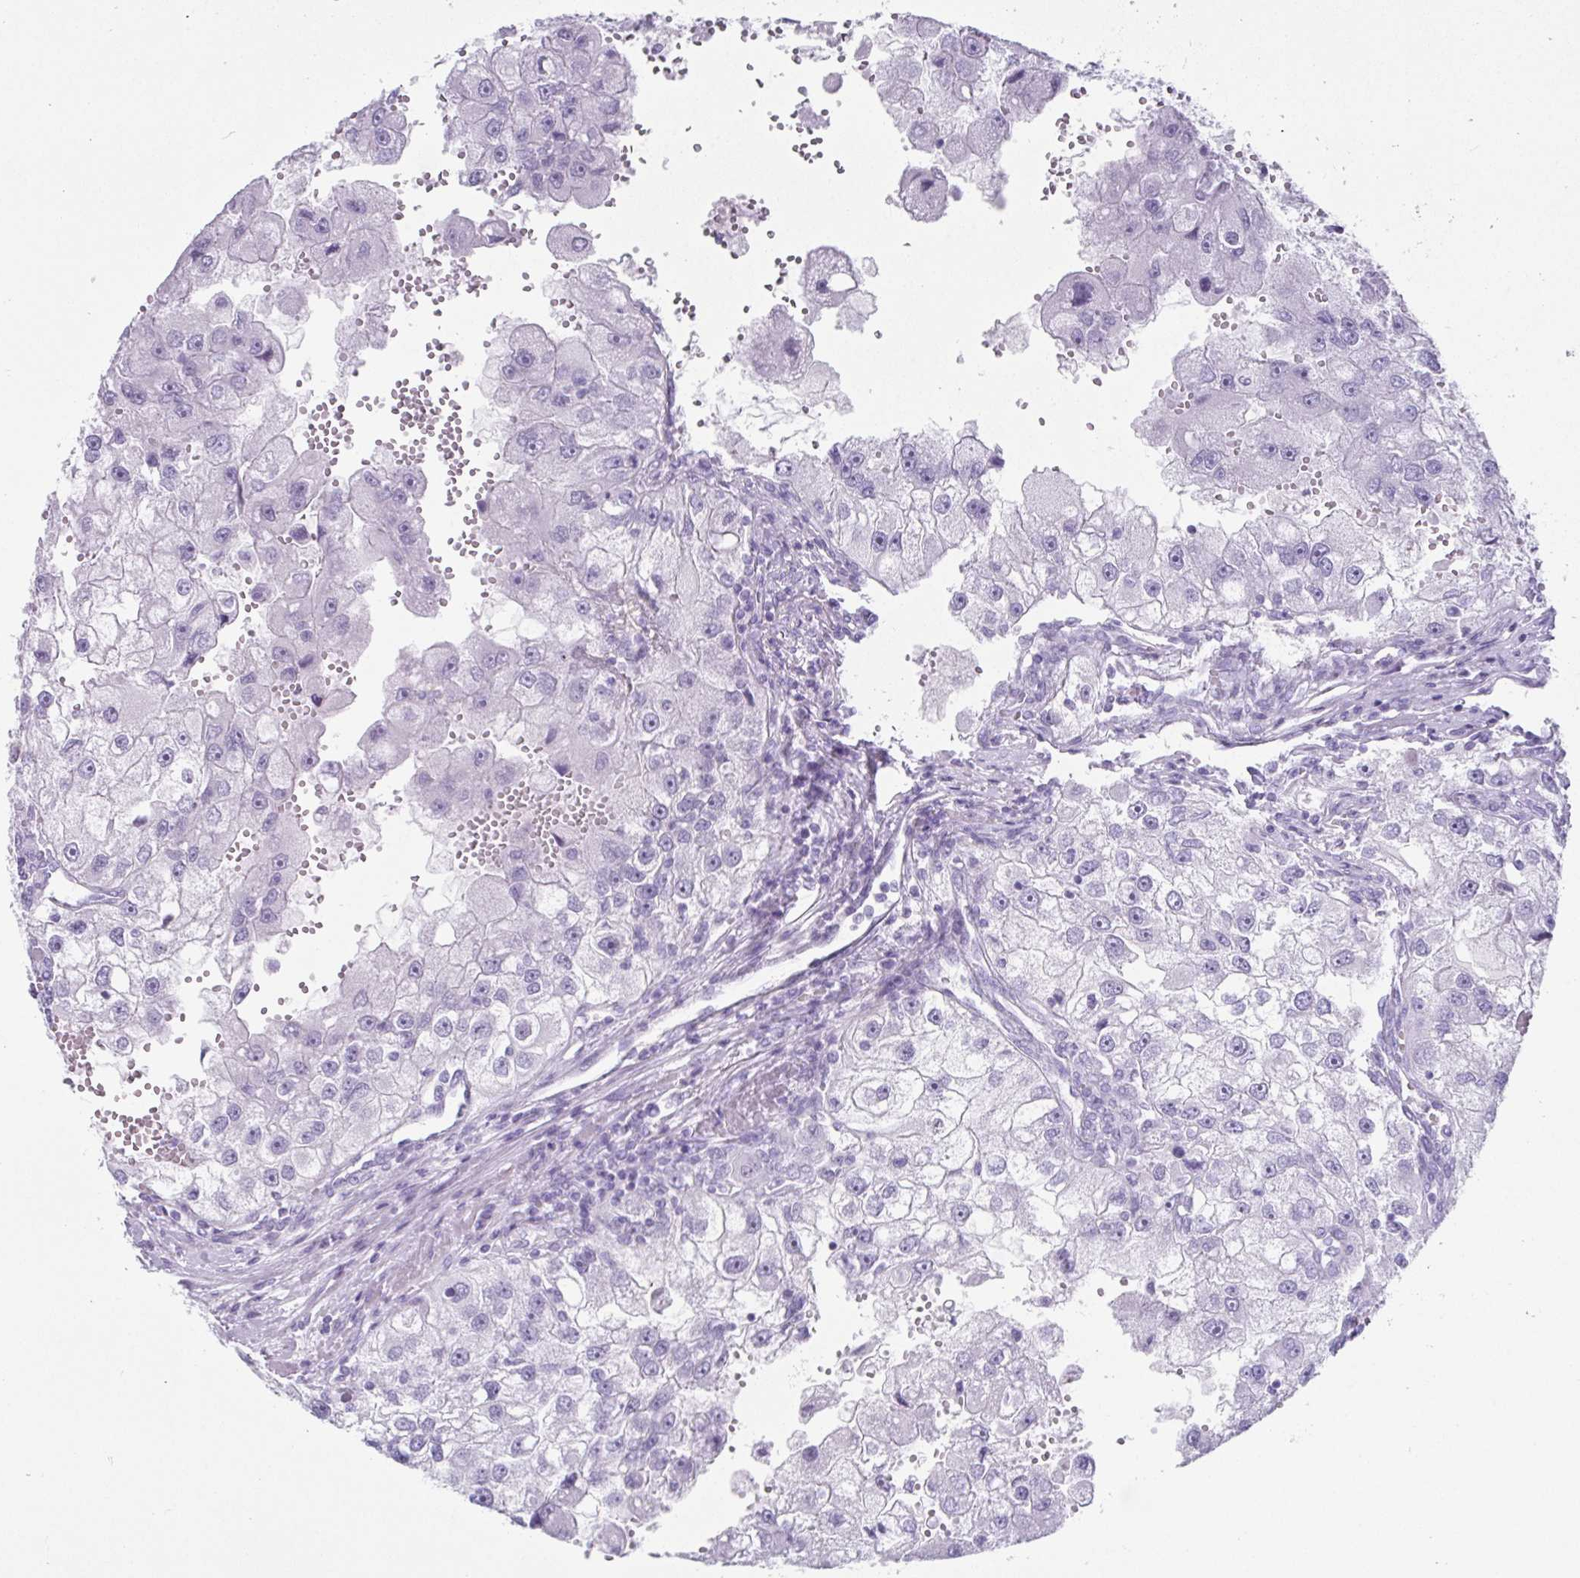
{"staining": {"intensity": "negative", "quantity": "none", "location": "none"}, "tissue": "renal cancer", "cell_type": "Tumor cells", "image_type": "cancer", "snomed": [{"axis": "morphology", "description": "Adenocarcinoma, NOS"}, {"axis": "topography", "description": "Kidney"}], "caption": "Tumor cells are negative for brown protein staining in renal cancer (adenocarcinoma).", "gene": "SYCP1", "patient": {"sex": "male", "age": 63}}